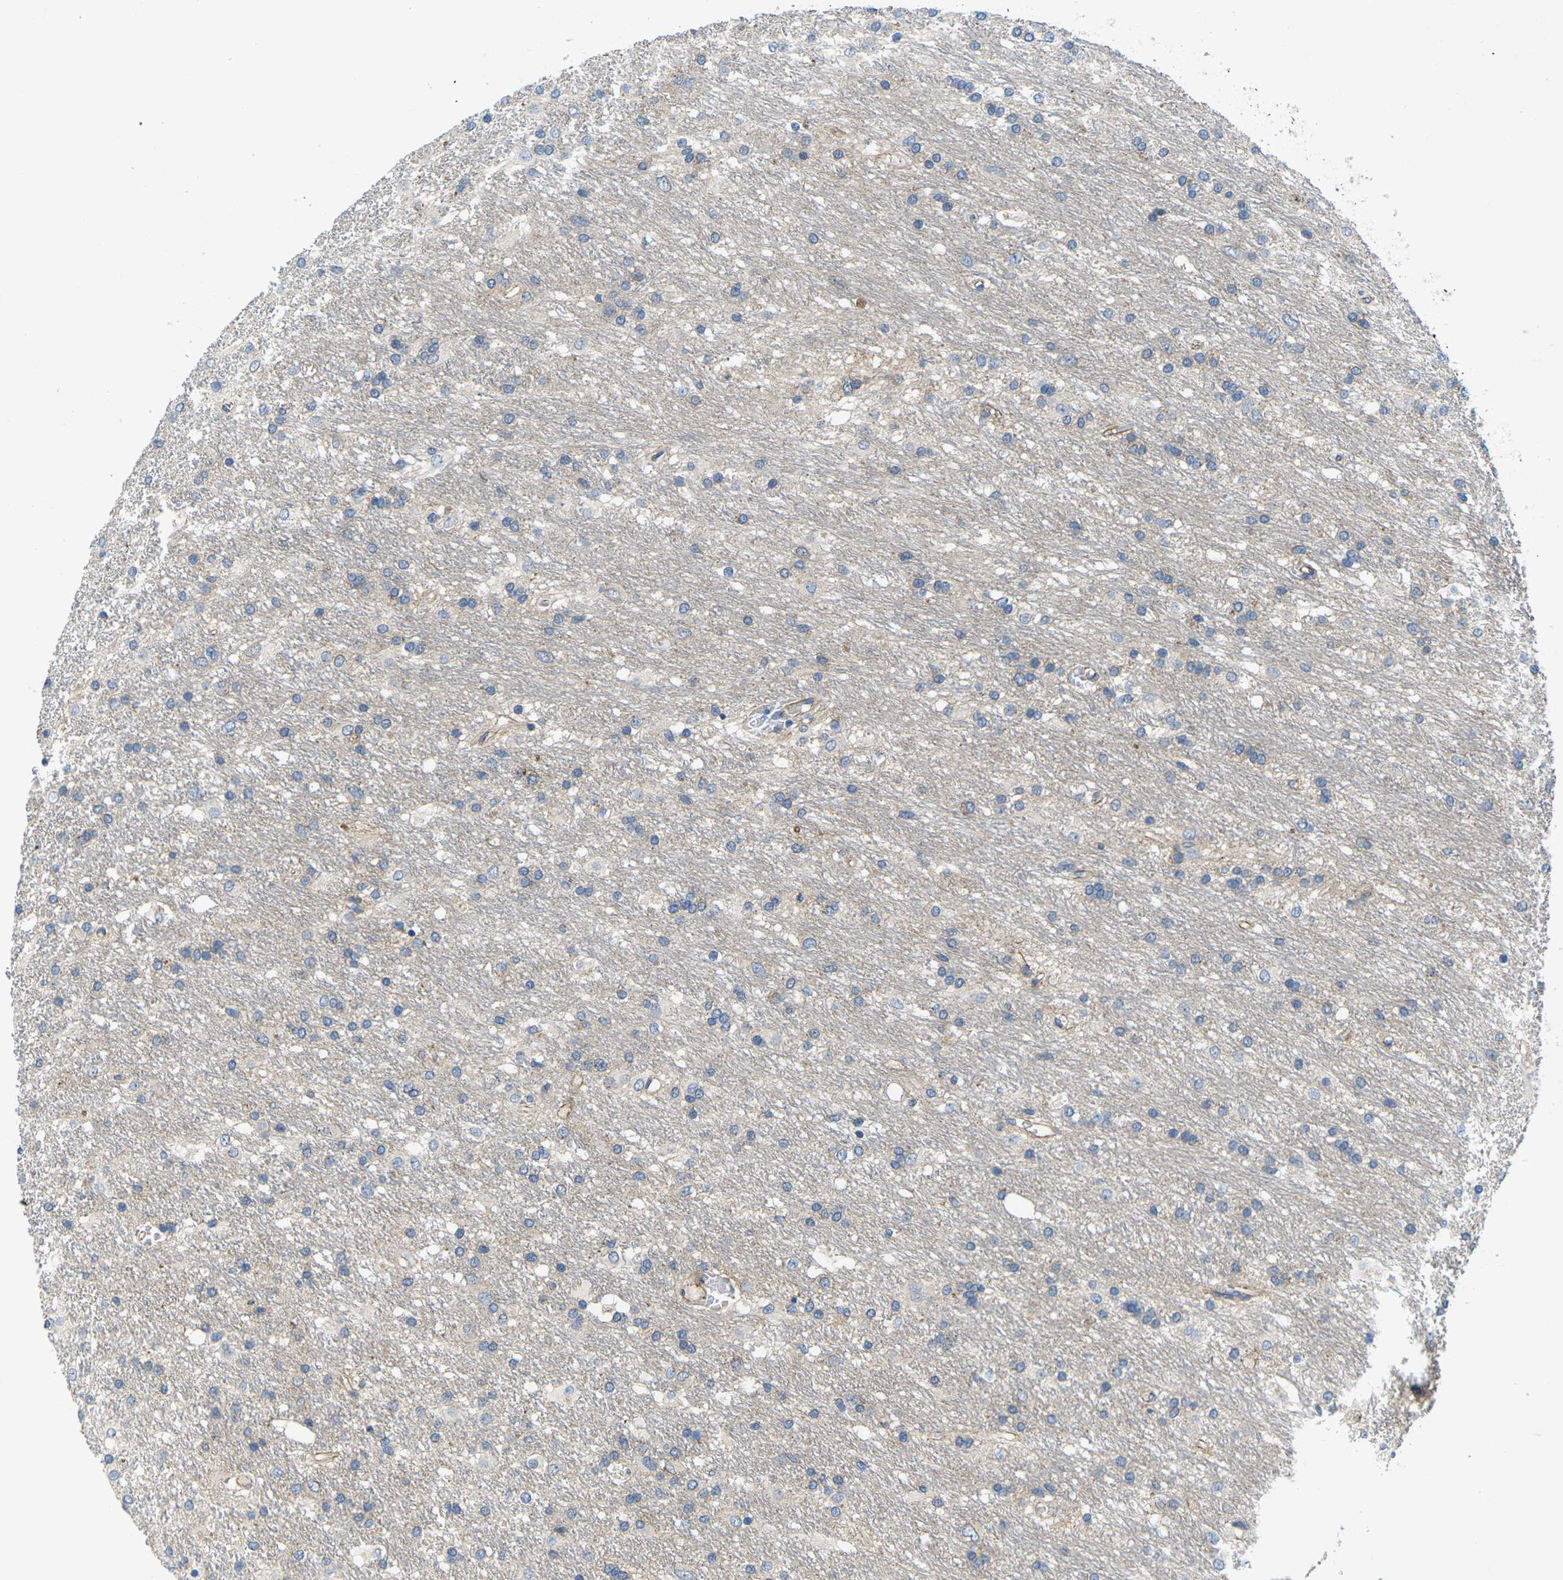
{"staining": {"intensity": "weak", "quantity": "25%-75%", "location": "cytoplasmic/membranous"}, "tissue": "glioma", "cell_type": "Tumor cells", "image_type": "cancer", "snomed": [{"axis": "morphology", "description": "Glioma, malignant, Low grade"}, {"axis": "topography", "description": "Brain"}], "caption": "Protein expression analysis of human glioma reveals weak cytoplasmic/membranous staining in approximately 25%-75% of tumor cells. (Brightfield microscopy of DAB IHC at high magnification).", "gene": "CTNND1", "patient": {"sex": "male", "age": 77}}